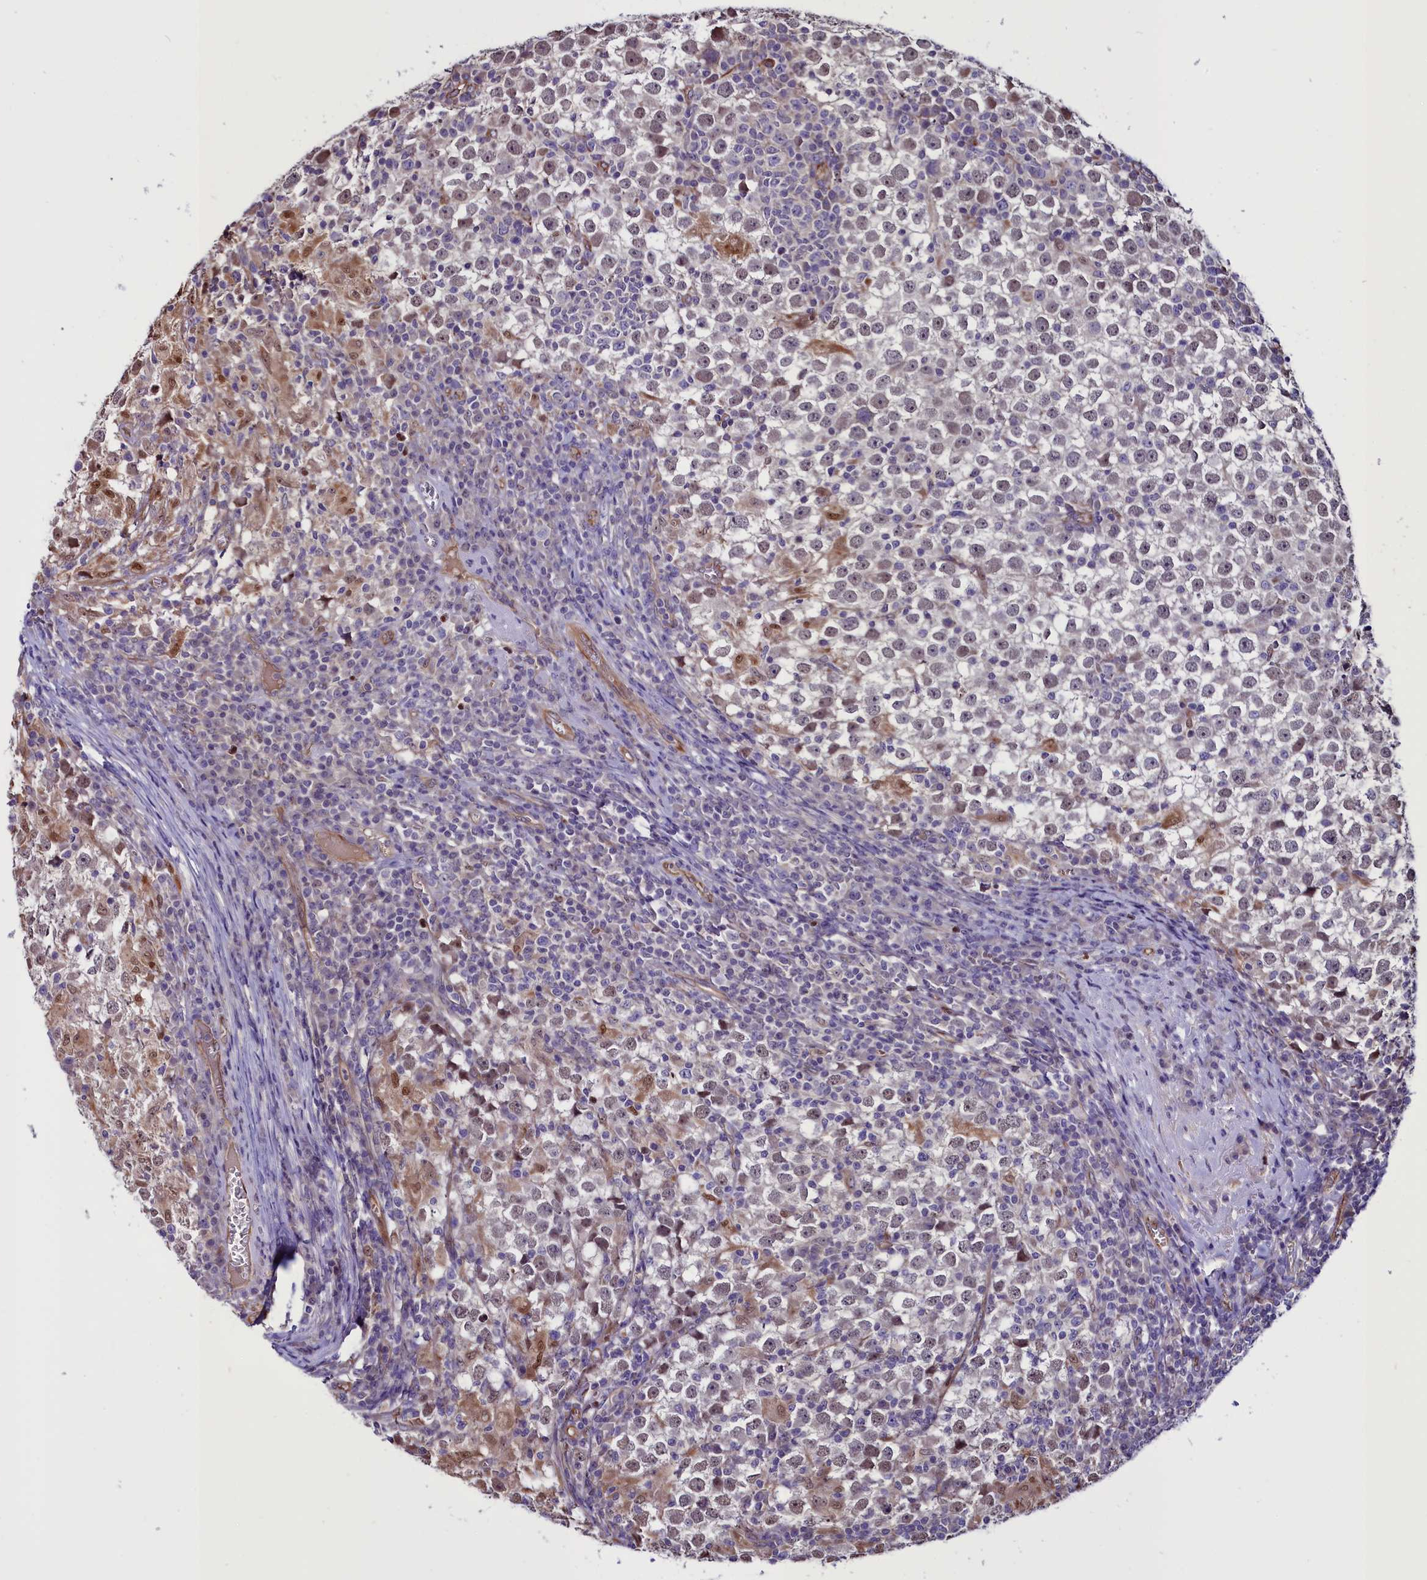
{"staining": {"intensity": "moderate", "quantity": "<25%", "location": "cytoplasmic/membranous,nuclear"}, "tissue": "testis cancer", "cell_type": "Tumor cells", "image_type": "cancer", "snomed": [{"axis": "morphology", "description": "Seminoma, NOS"}, {"axis": "topography", "description": "Testis"}], "caption": "DAB immunohistochemical staining of testis cancer (seminoma) demonstrates moderate cytoplasmic/membranous and nuclear protein staining in about <25% of tumor cells.", "gene": "PDILT", "patient": {"sex": "male", "age": 65}}